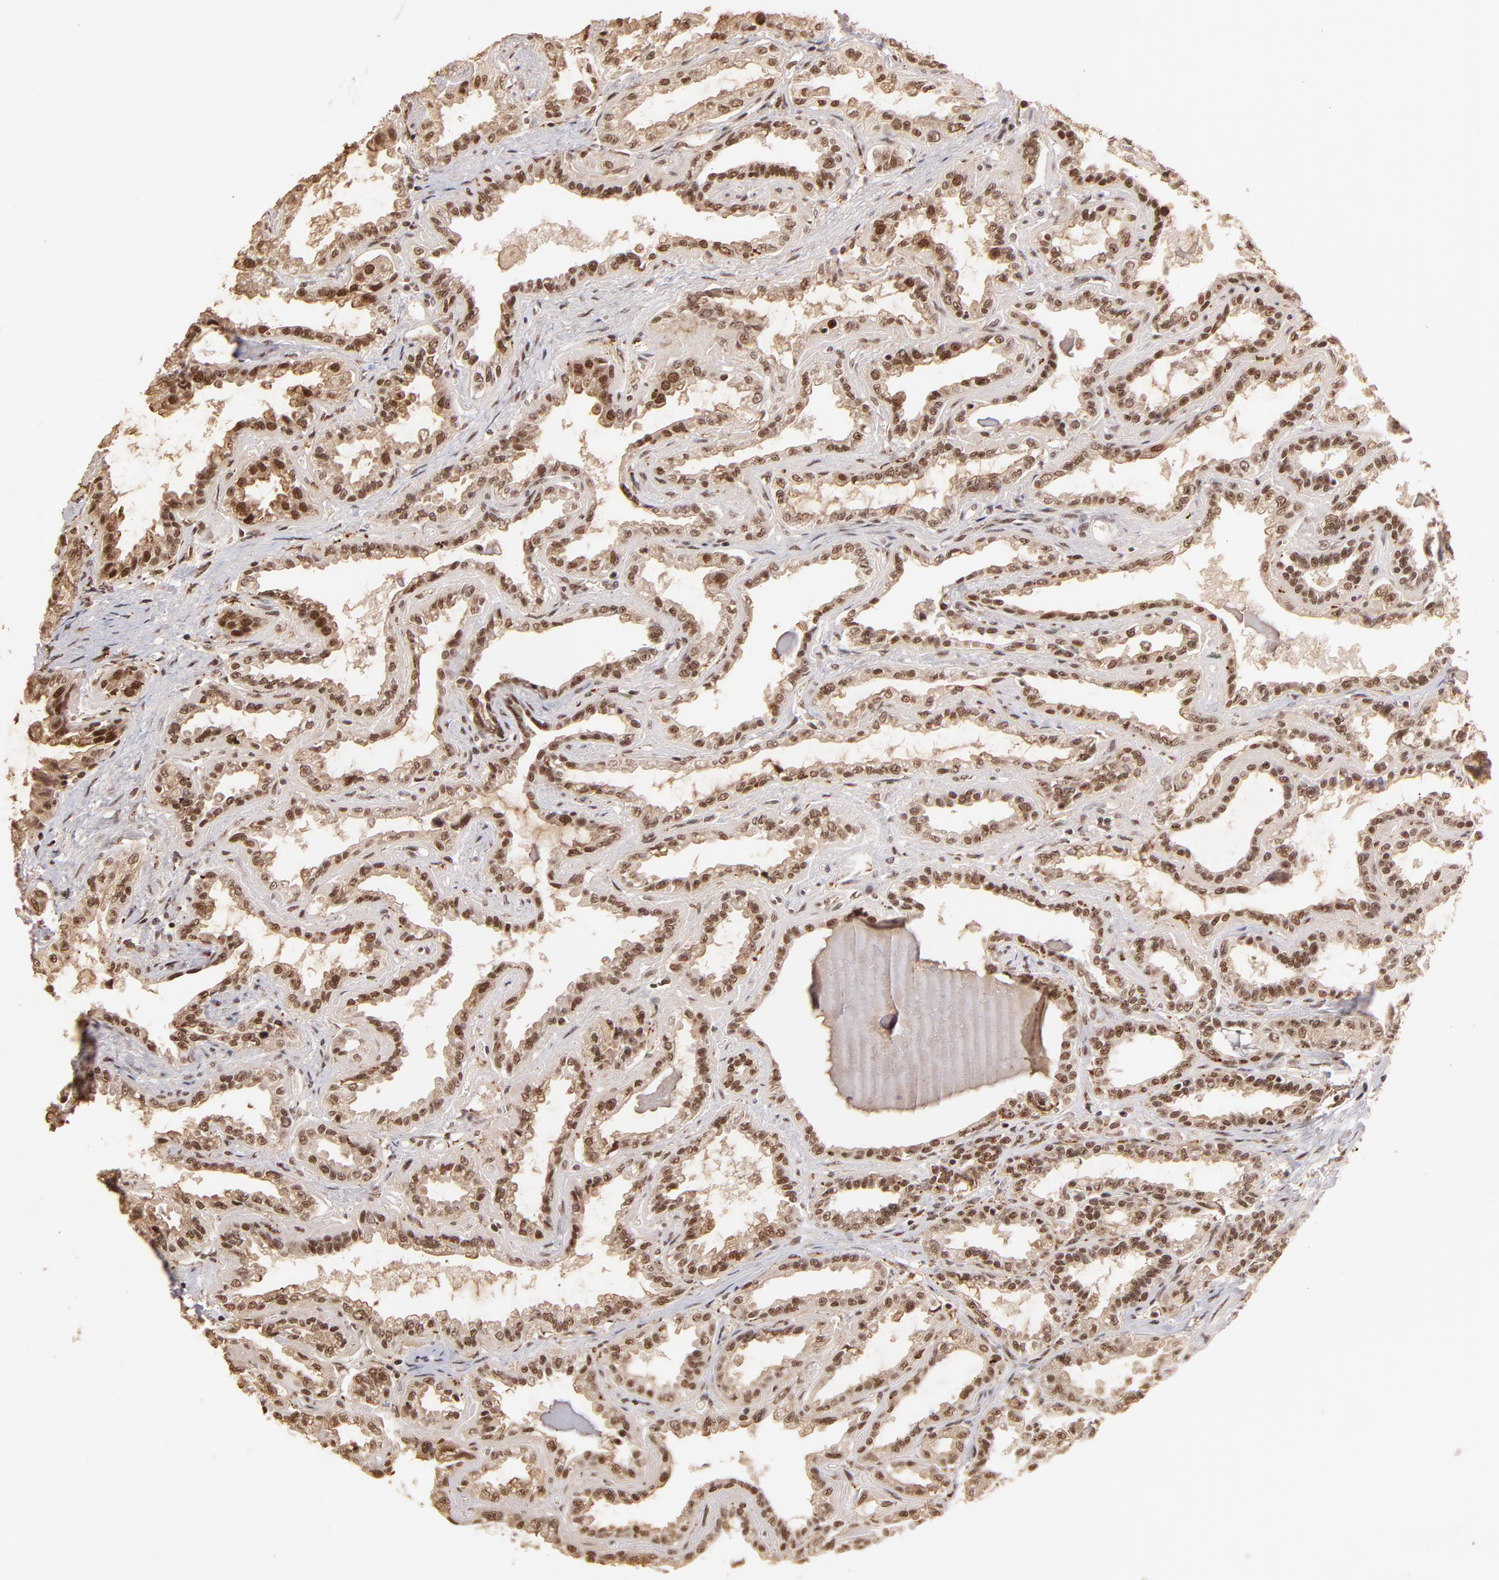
{"staining": {"intensity": "moderate", "quantity": ">75%", "location": "cytoplasmic/membranous,nuclear"}, "tissue": "seminal vesicle", "cell_type": "Glandular cells", "image_type": "normal", "snomed": [{"axis": "morphology", "description": "Normal tissue, NOS"}, {"axis": "morphology", "description": "Inflammation, NOS"}, {"axis": "topography", "description": "Urinary bladder"}, {"axis": "topography", "description": "Prostate"}, {"axis": "topography", "description": "Seminal veicle"}], "caption": "Moderate cytoplasmic/membranous,nuclear staining is appreciated in approximately >75% of glandular cells in normal seminal vesicle.", "gene": "ZNF146", "patient": {"sex": "male", "age": 82}}